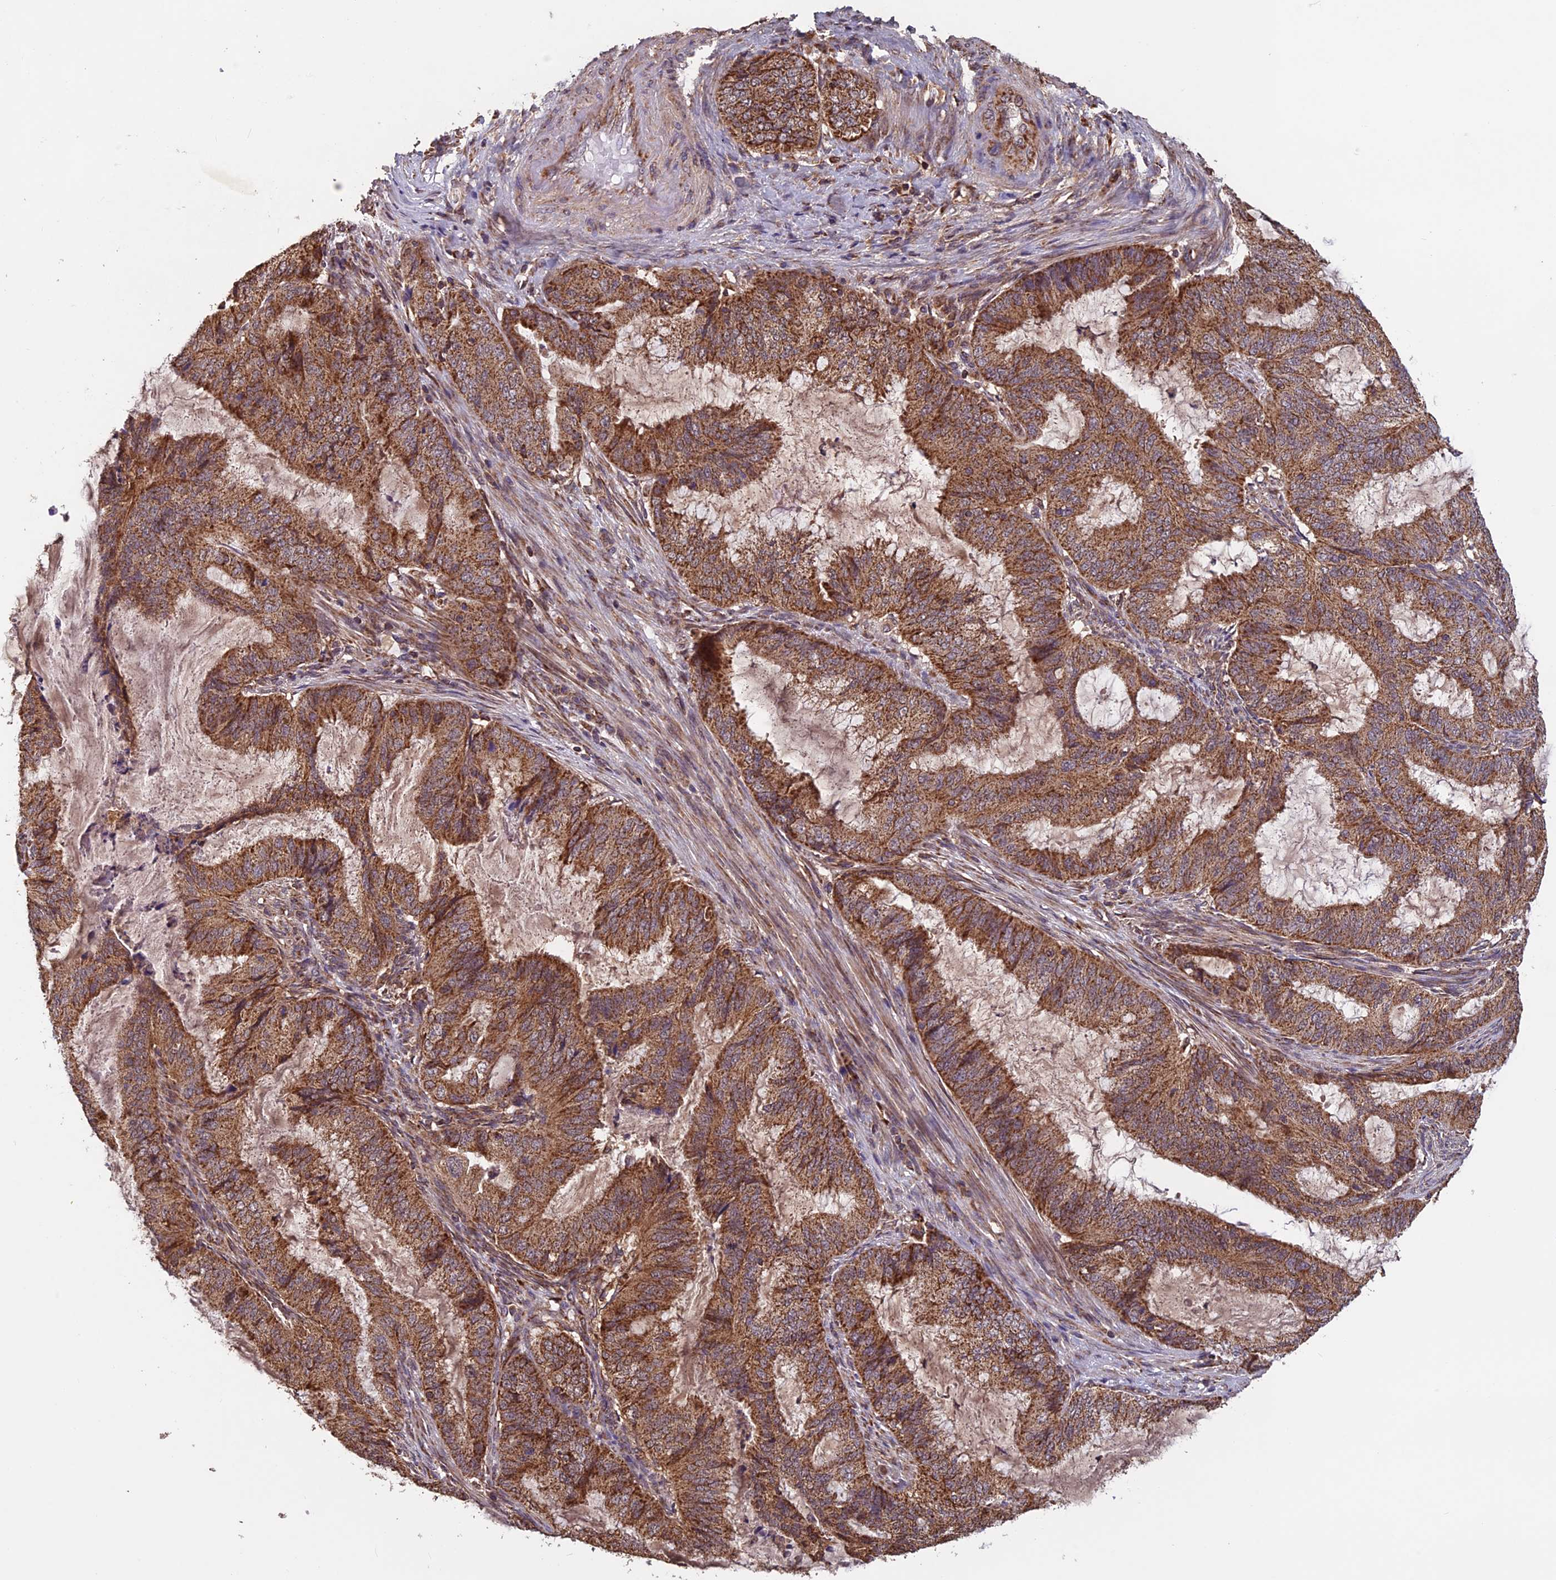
{"staining": {"intensity": "strong", "quantity": ">75%", "location": "cytoplasmic/membranous"}, "tissue": "endometrial cancer", "cell_type": "Tumor cells", "image_type": "cancer", "snomed": [{"axis": "morphology", "description": "Adenocarcinoma, NOS"}, {"axis": "topography", "description": "Endometrium"}], "caption": "Immunohistochemical staining of human endometrial cancer shows strong cytoplasmic/membranous protein expression in about >75% of tumor cells. The staining was performed using DAB (3,3'-diaminobenzidine) to visualize the protein expression in brown, while the nuclei were stained in blue with hematoxylin (Magnification: 20x).", "gene": "CCDC15", "patient": {"sex": "female", "age": 51}}